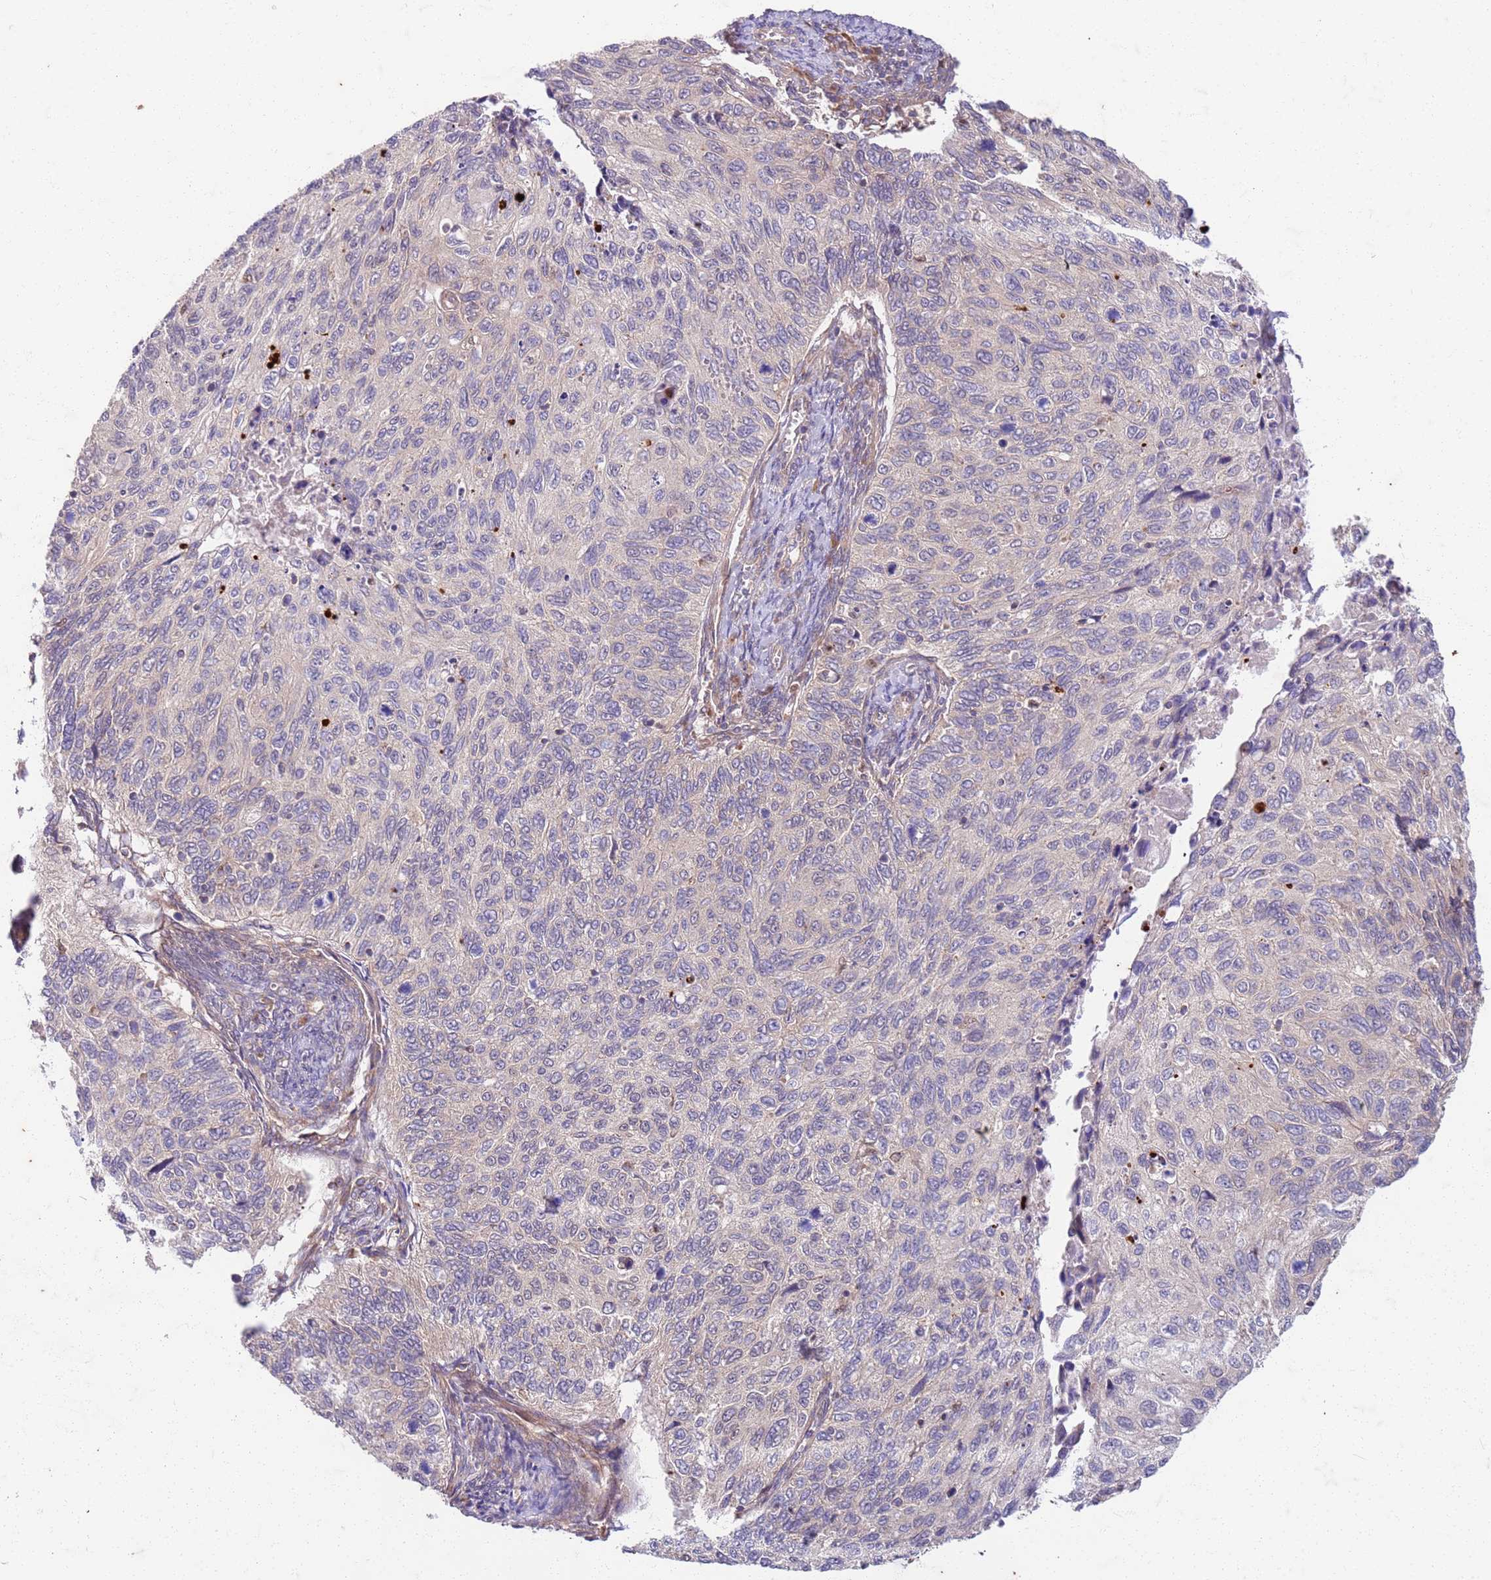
{"staining": {"intensity": "negative", "quantity": "none", "location": "none"}, "tissue": "cervical cancer", "cell_type": "Tumor cells", "image_type": "cancer", "snomed": [{"axis": "morphology", "description": "Squamous cell carcinoma, NOS"}, {"axis": "topography", "description": "Cervix"}], "caption": "IHC of squamous cell carcinoma (cervical) demonstrates no expression in tumor cells.", "gene": "OSBP", "patient": {"sex": "female", "age": 70}}